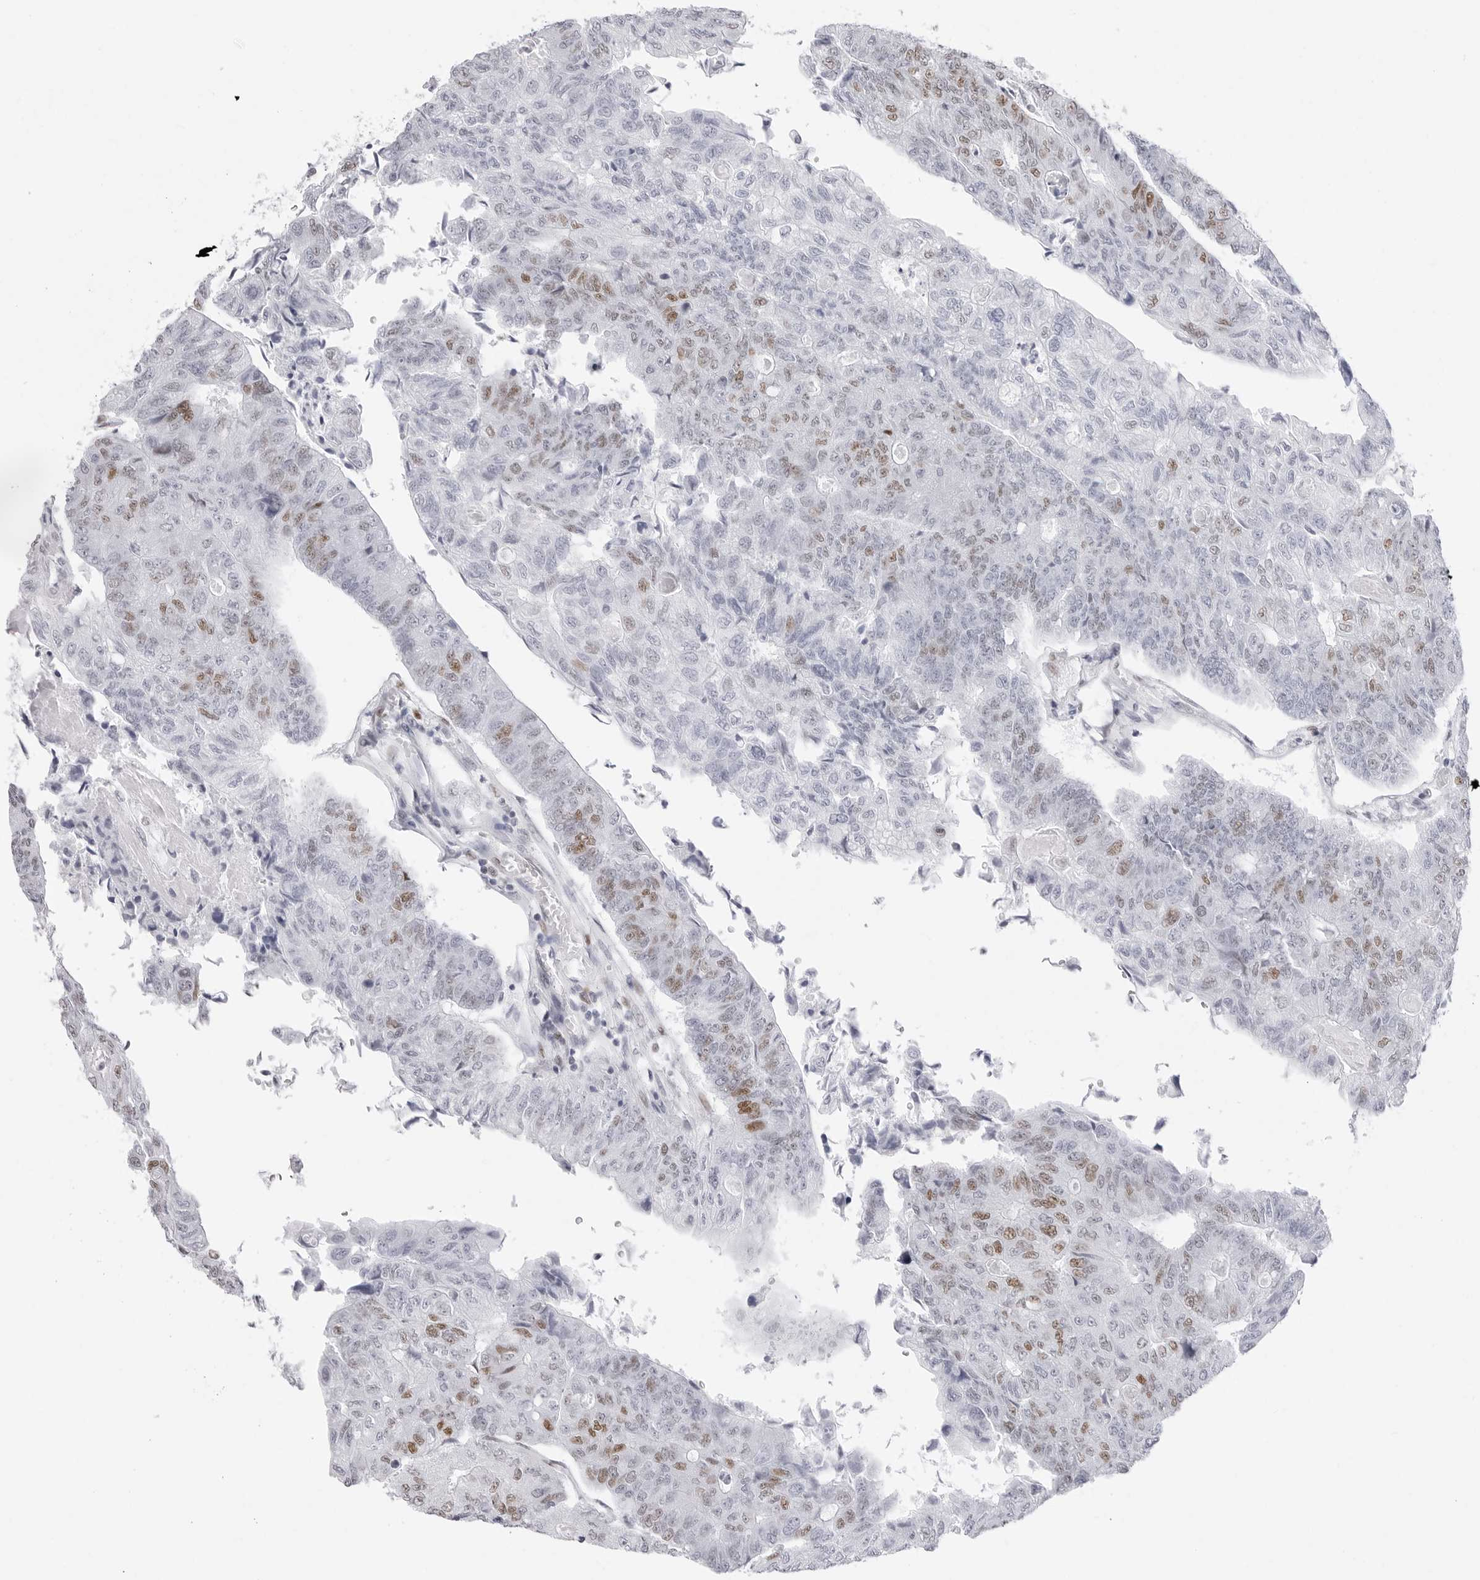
{"staining": {"intensity": "moderate", "quantity": "25%-75%", "location": "nuclear"}, "tissue": "colorectal cancer", "cell_type": "Tumor cells", "image_type": "cancer", "snomed": [{"axis": "morphology", "description": "Adenocarcinoma, NOS"}, {"axis": "topography", "description": "Colon"}], "caption": "Colorectal adenocarcinoma stained with DAB immunohistochemistry (IHC) reveals medium levels of moderate nuclear staining in approximately 25%-75% of tumor cells.", "gene": "NASP", "patient": {"sex": "female", "age": 67}}